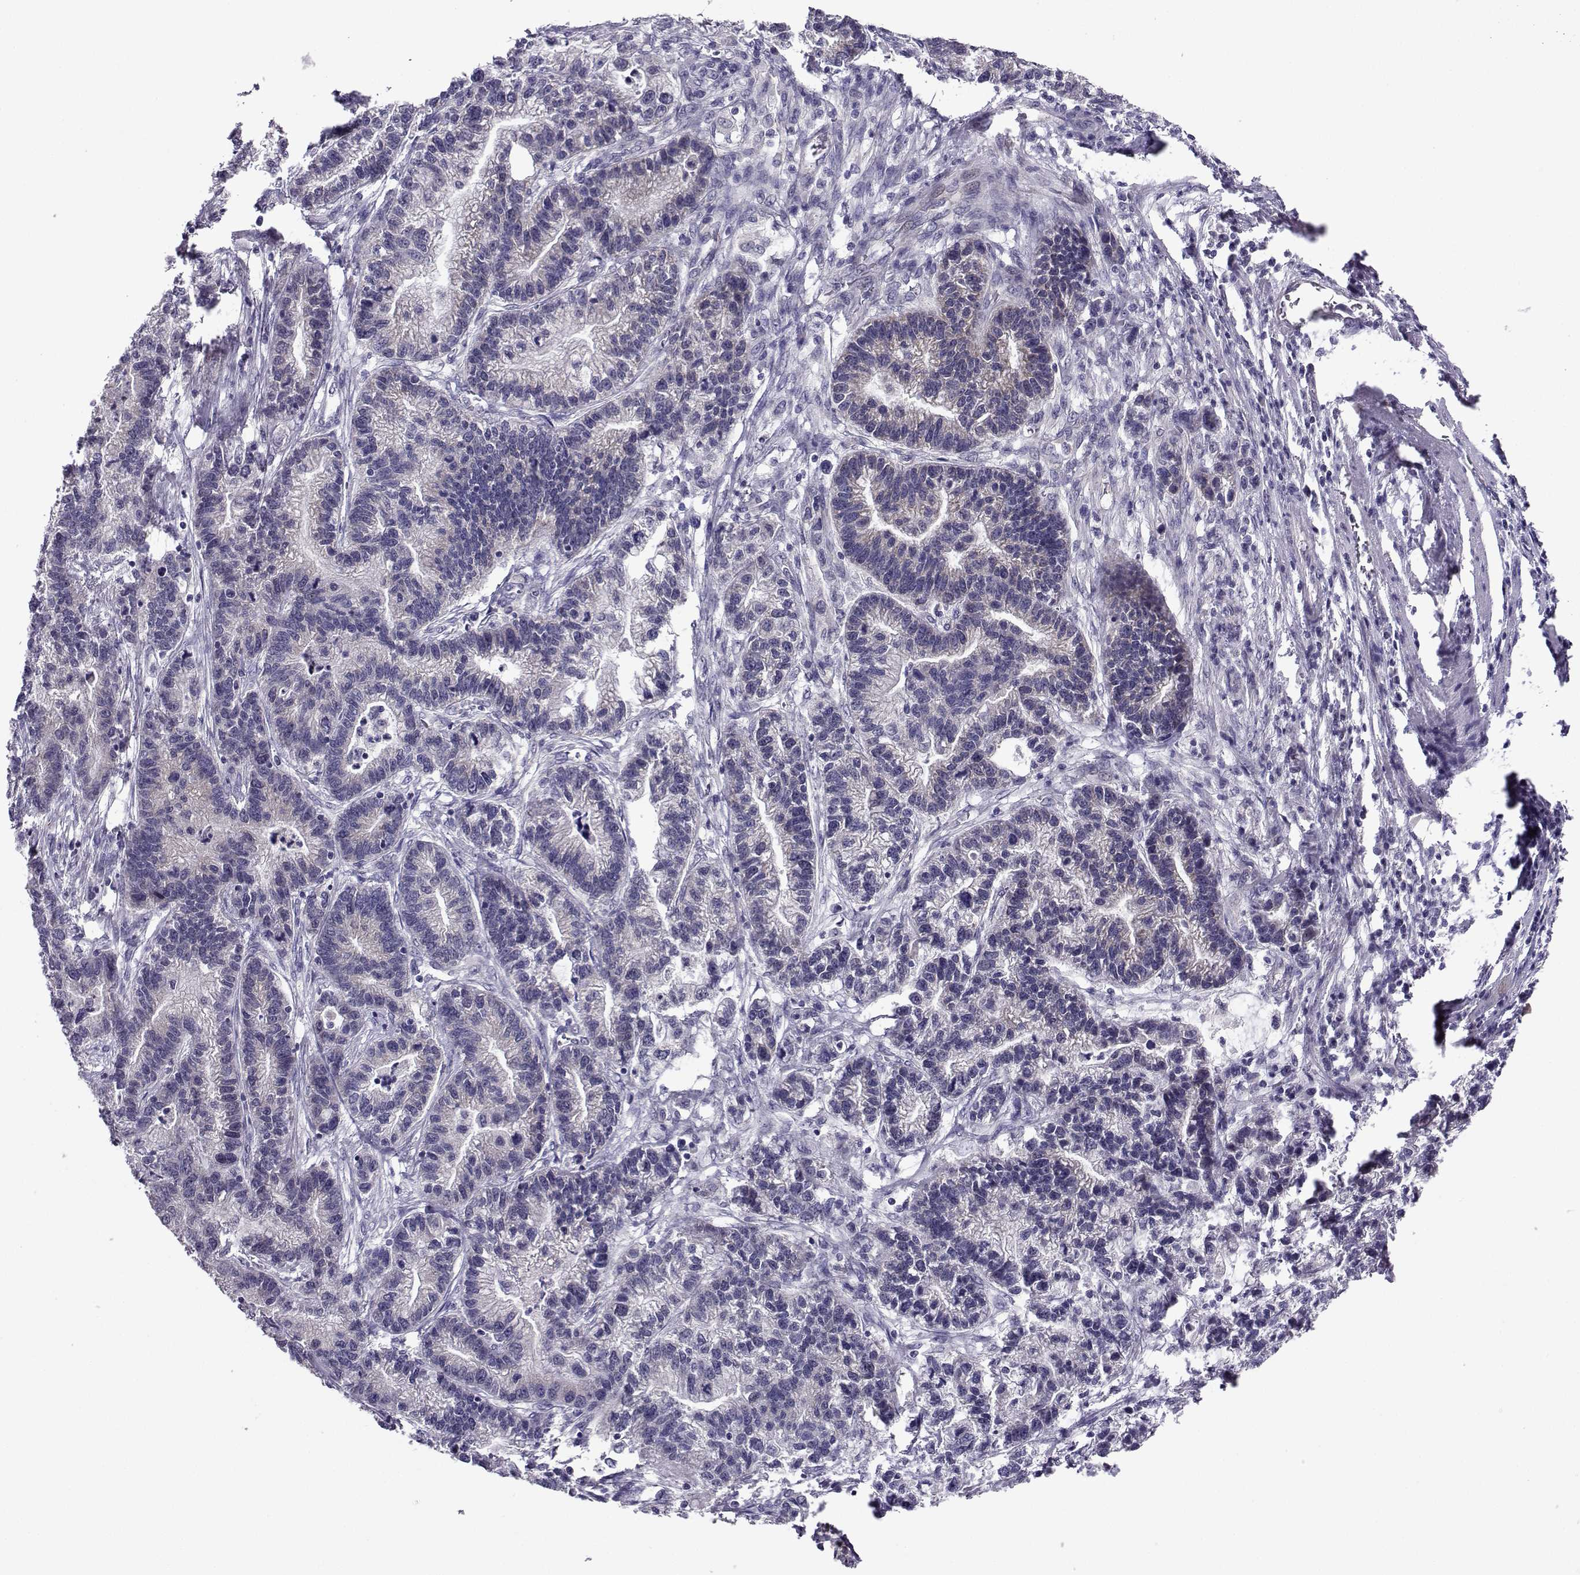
{"staining": {"intensity": "negative", "quantity": "none", "location": "none"}, "tissue": "stomach cancer", "cell_type": "Tumor cells", "image_type": "cancer", "snomed": [{"axis": "morphology", "description": "Adenocarcinoma, NOS"}, {"axis": "topography", "description": "Stomach"}], "caption": "A high-resolution photomicrograph shows immunohistochemistry (IHC) staining of stomach adenocarcinoma, which shows no significant positivity in tumor cells.", "gene": "DDX20", "patient": {"sex": "male", "age": 83}}